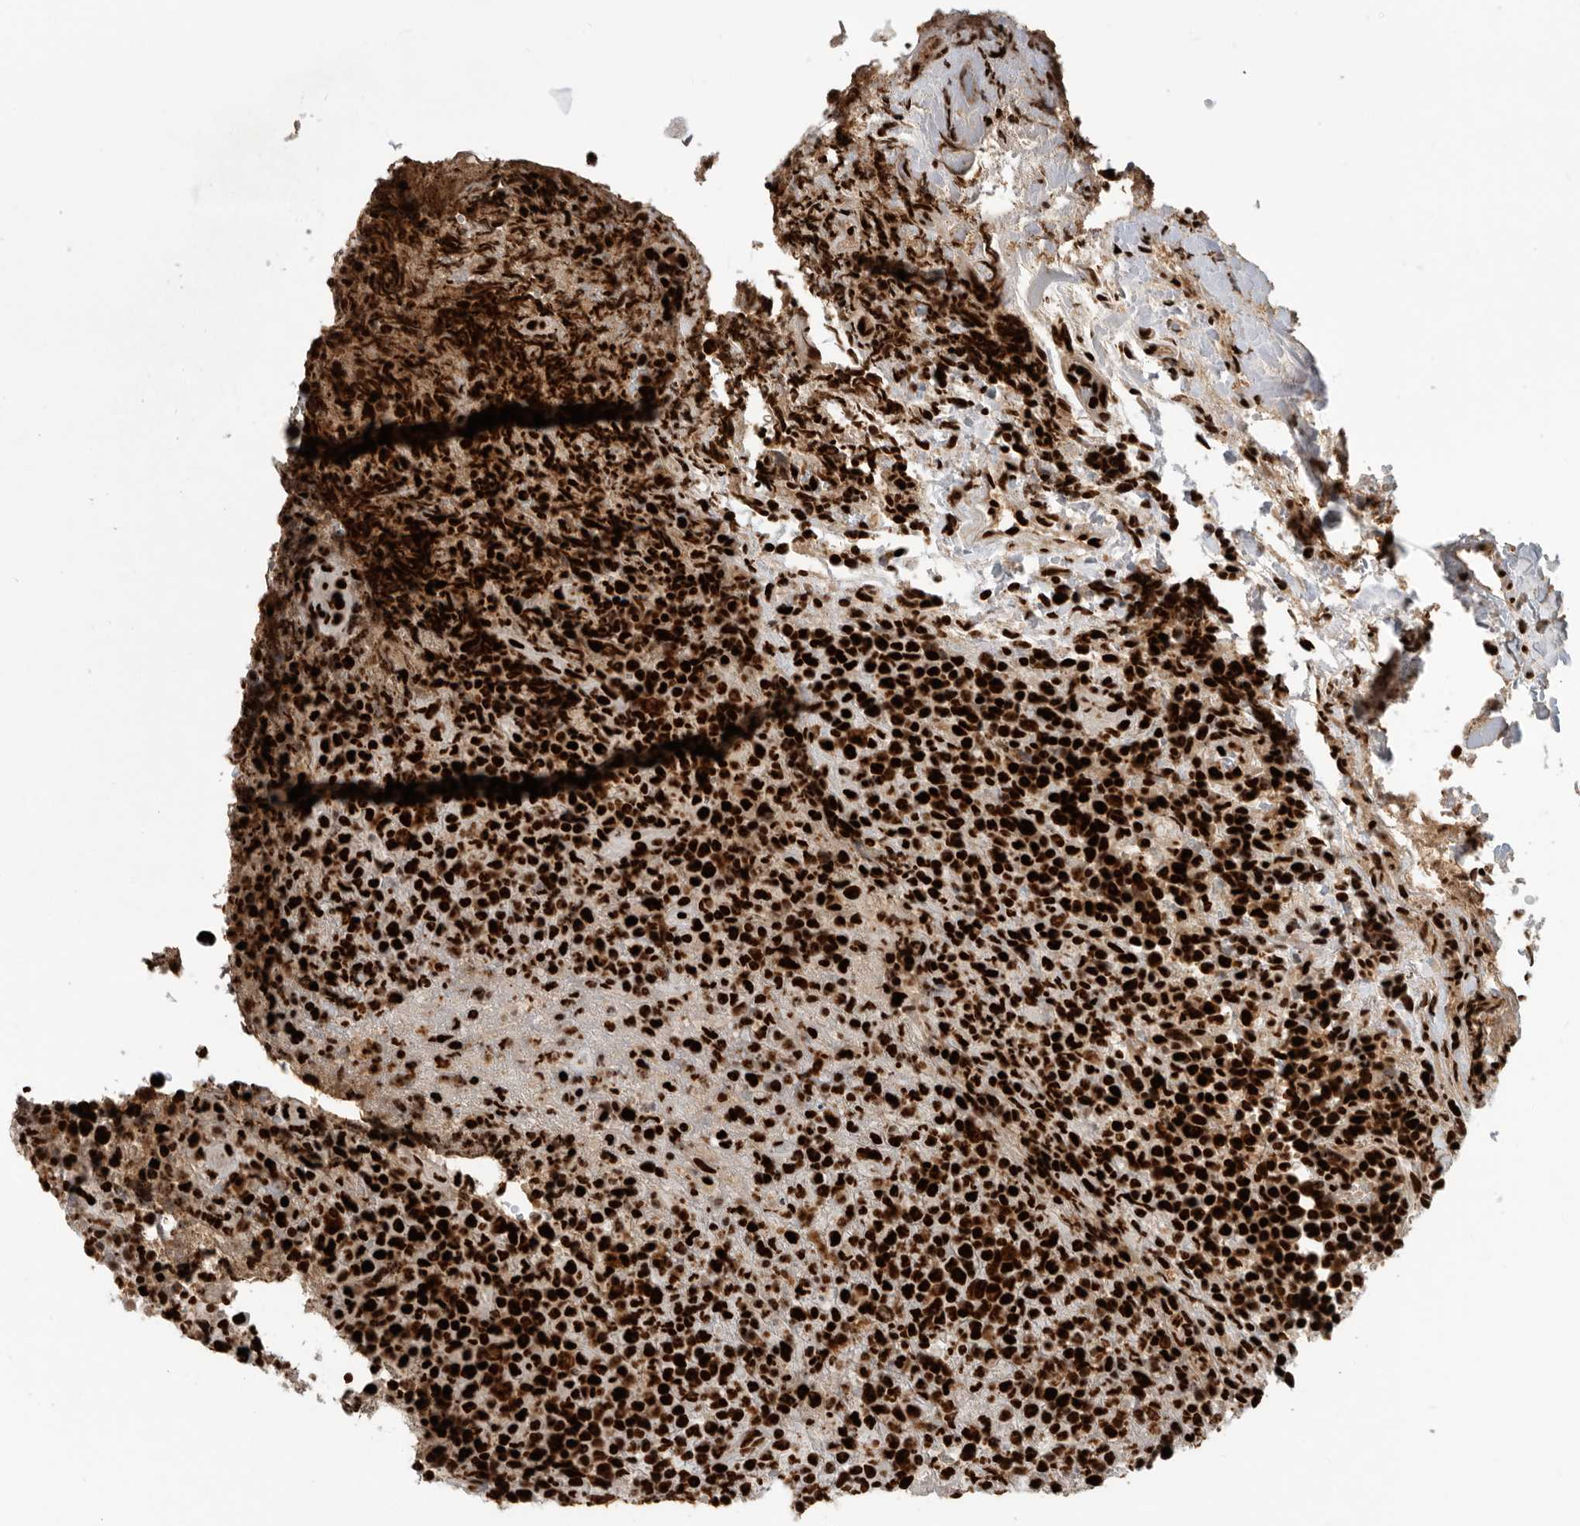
{"staining": {"intensity": "strong", "quantity": ">75%", "location": "nuclear"}, "tissue": "lymphoma", "cell_type": "Tumor cells", "image_type": "cancer", "snomed": [{"axis": "morphology", "description": "Malignant lymphoma, non-Hodgkin's type, High grade"}, {"axis": "topography", "description": "Lymph node"}], "caption": "The immunohistochemical stain shows strong nuclear positivity in tumor cells of high-grade malignant lymphoma, non-Hodgkin's type tissue.", "gene": "BCLAF1", "patient": {"sex": "male", "age": 13}}